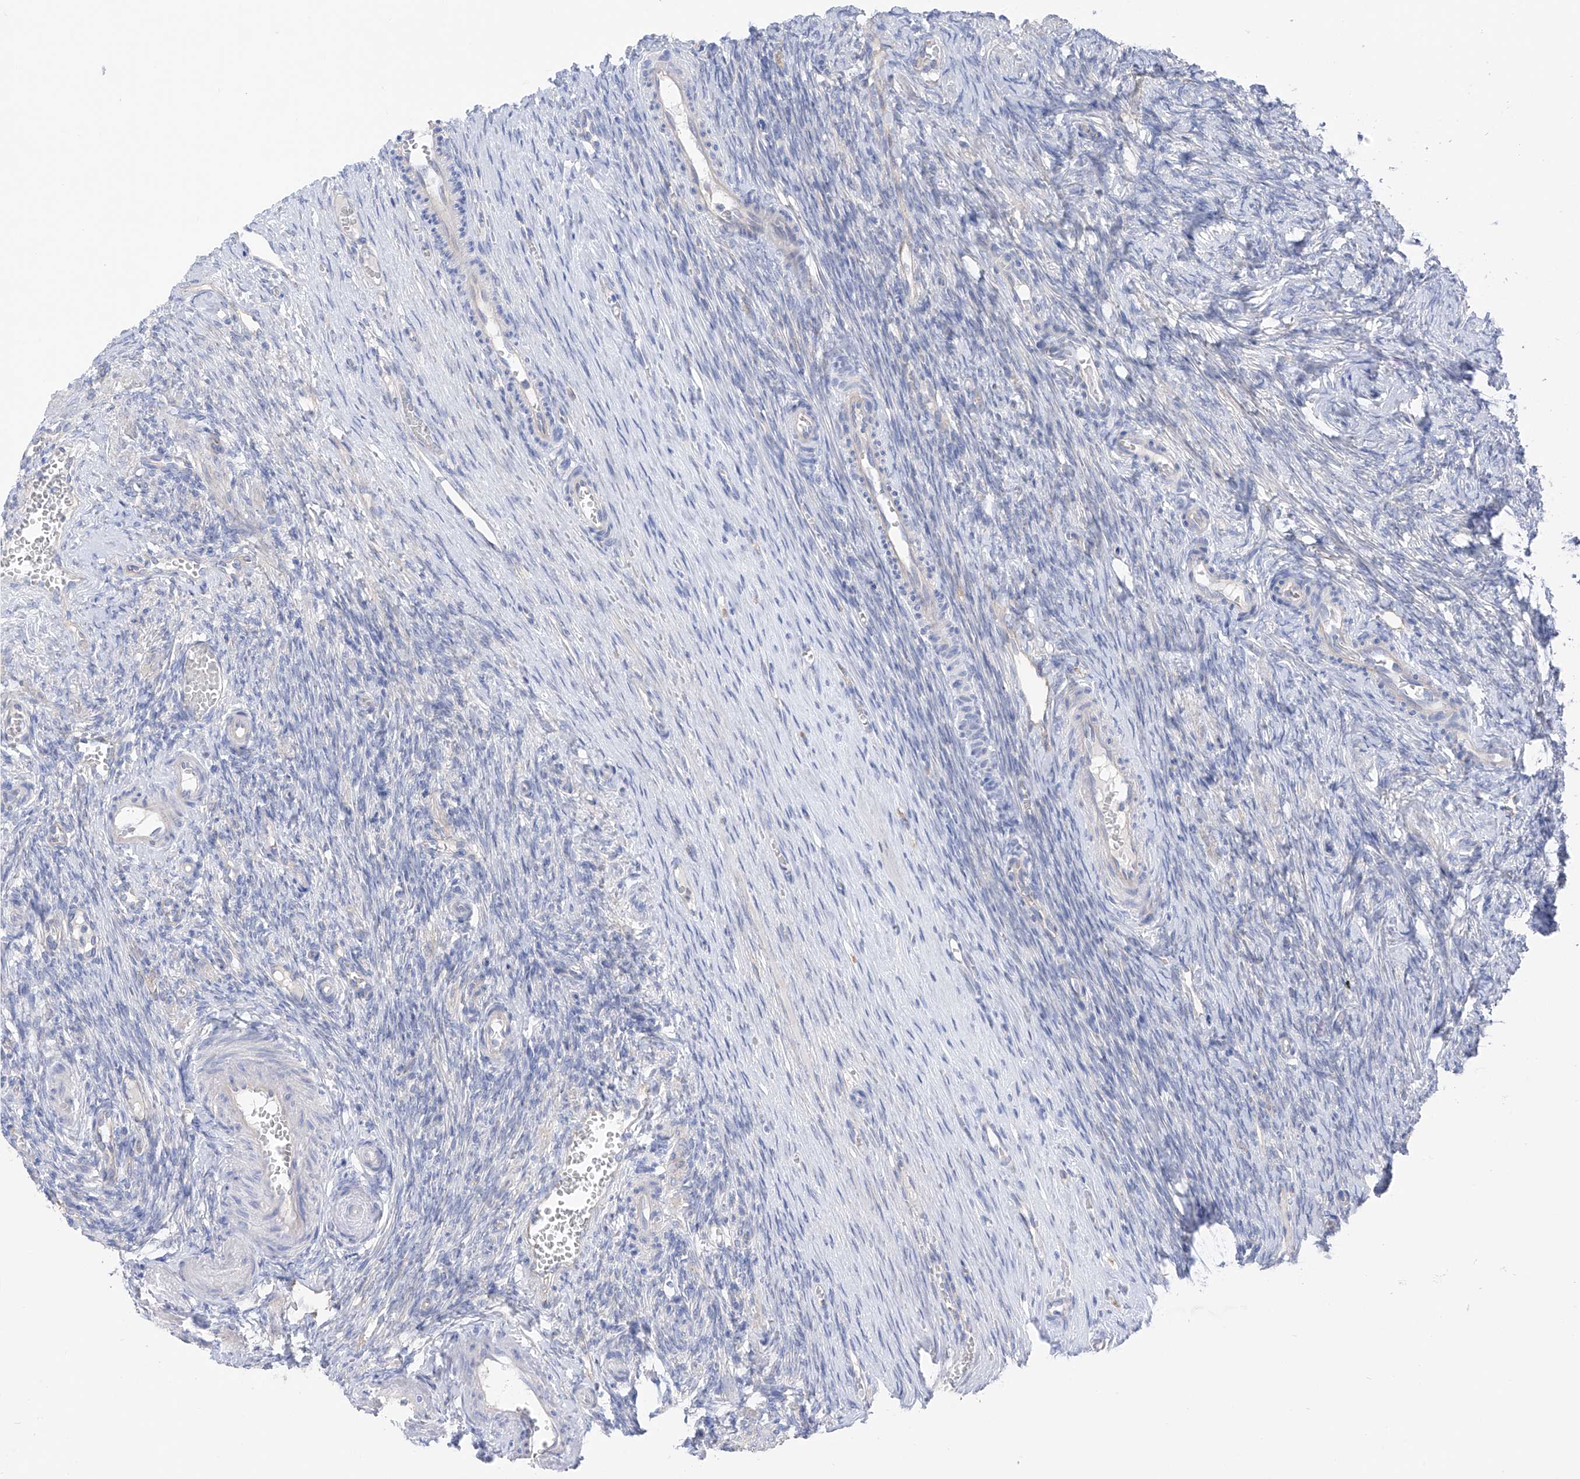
{"staining": {"intensity": "negative", "quantity": "none", "location": "none"}, "tissue": "ovary", "cell_type": "Ovarian stroma cells", "image_type": "normal", "snomed": [{"axis": "morphology", "description": "Adenocarcinoma, NOS"}, {"axis": "topography", "description": "Endometrium"}], "caption": "DAB immunohistochemical staining of benign ovary shows no significant staining in ovarian stroma cells.", "gene": "ITGA9", "patient": {"sex": "female", "age": 32}}